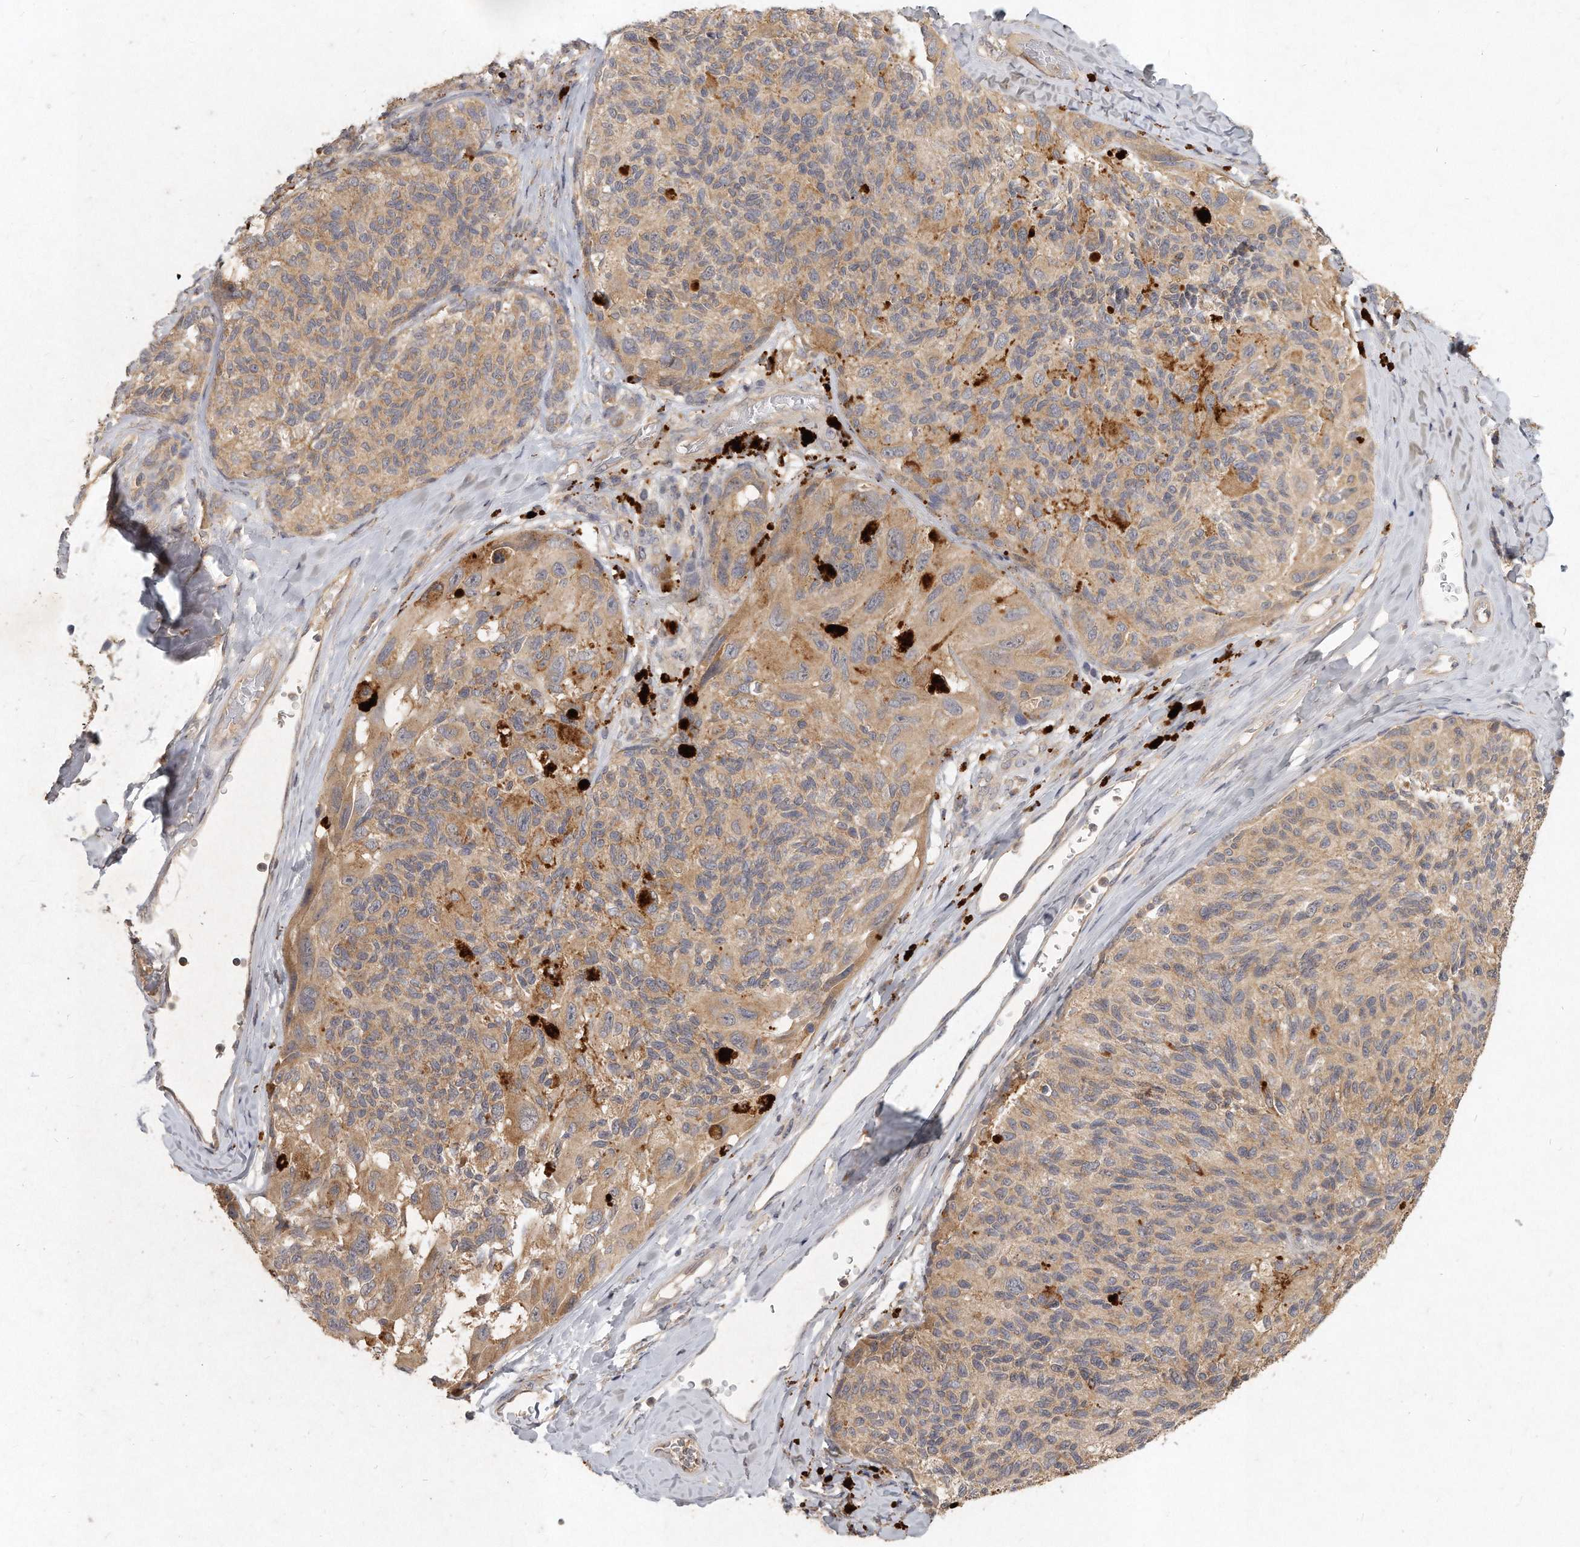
{"staining": {"intensity": "weak", "quantity": "25%-75%", "location": "cytoplasmic/membranous"}, "tissue": "melanoma", "cell_type": "Tumor cells", "image_type": "cancer", "snomed": [{"axis": "morphology", "description": "Malignant melanoma, NOS"}, {"axis": "topography", "description": "Skin"}], "caption": "Brown immunohistochemical staining in human melanoma demonstrates weak cytoplasmic/membranous positivity in about 25%-75% of tumor cells.", "gene": "LGALS8", "patient": {"sex": "female", "age": 73}}